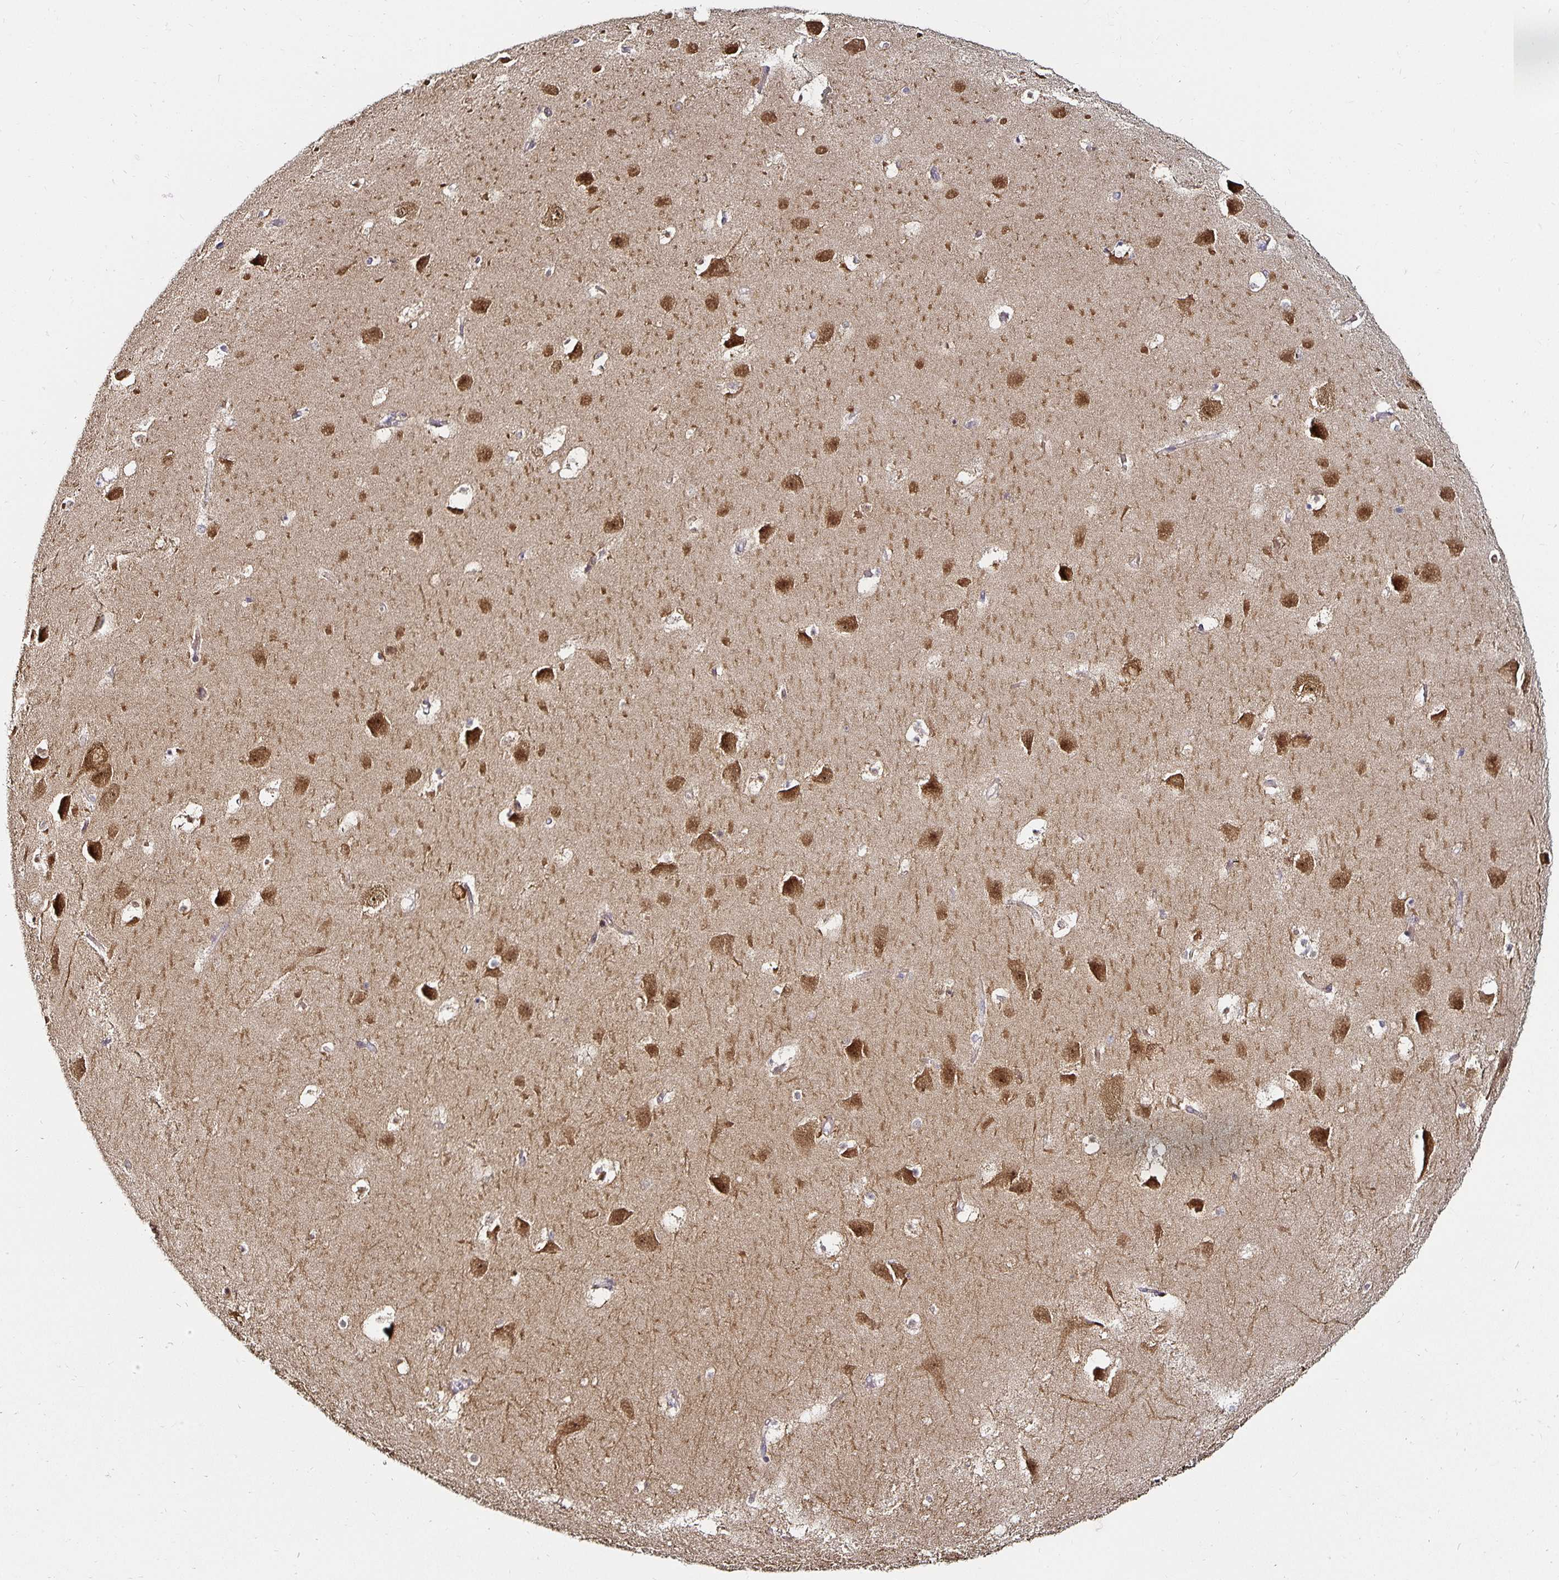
{"staining": {"intensity": "moderate", "quantity": "<25%", "location": "cytoplasmic/membranous,nuclear"}, "tissue": "hippocampus", "cell_type": "Glial cells", "image_type": "normal", "snomed": [{"axis": "morphology", "description": "Normal tissue, NOS"}, {"axis": "topography", "description": "Hippocampus"}], "caption": "Brown immunohistochemical staining in benign hippocampus exhibits moderate cytoplasmic/membranous,nuclear positivity in approximately <25% of glial cells.", "gene": "ANLN", "patient": {"sex": "male", "age": 58}}